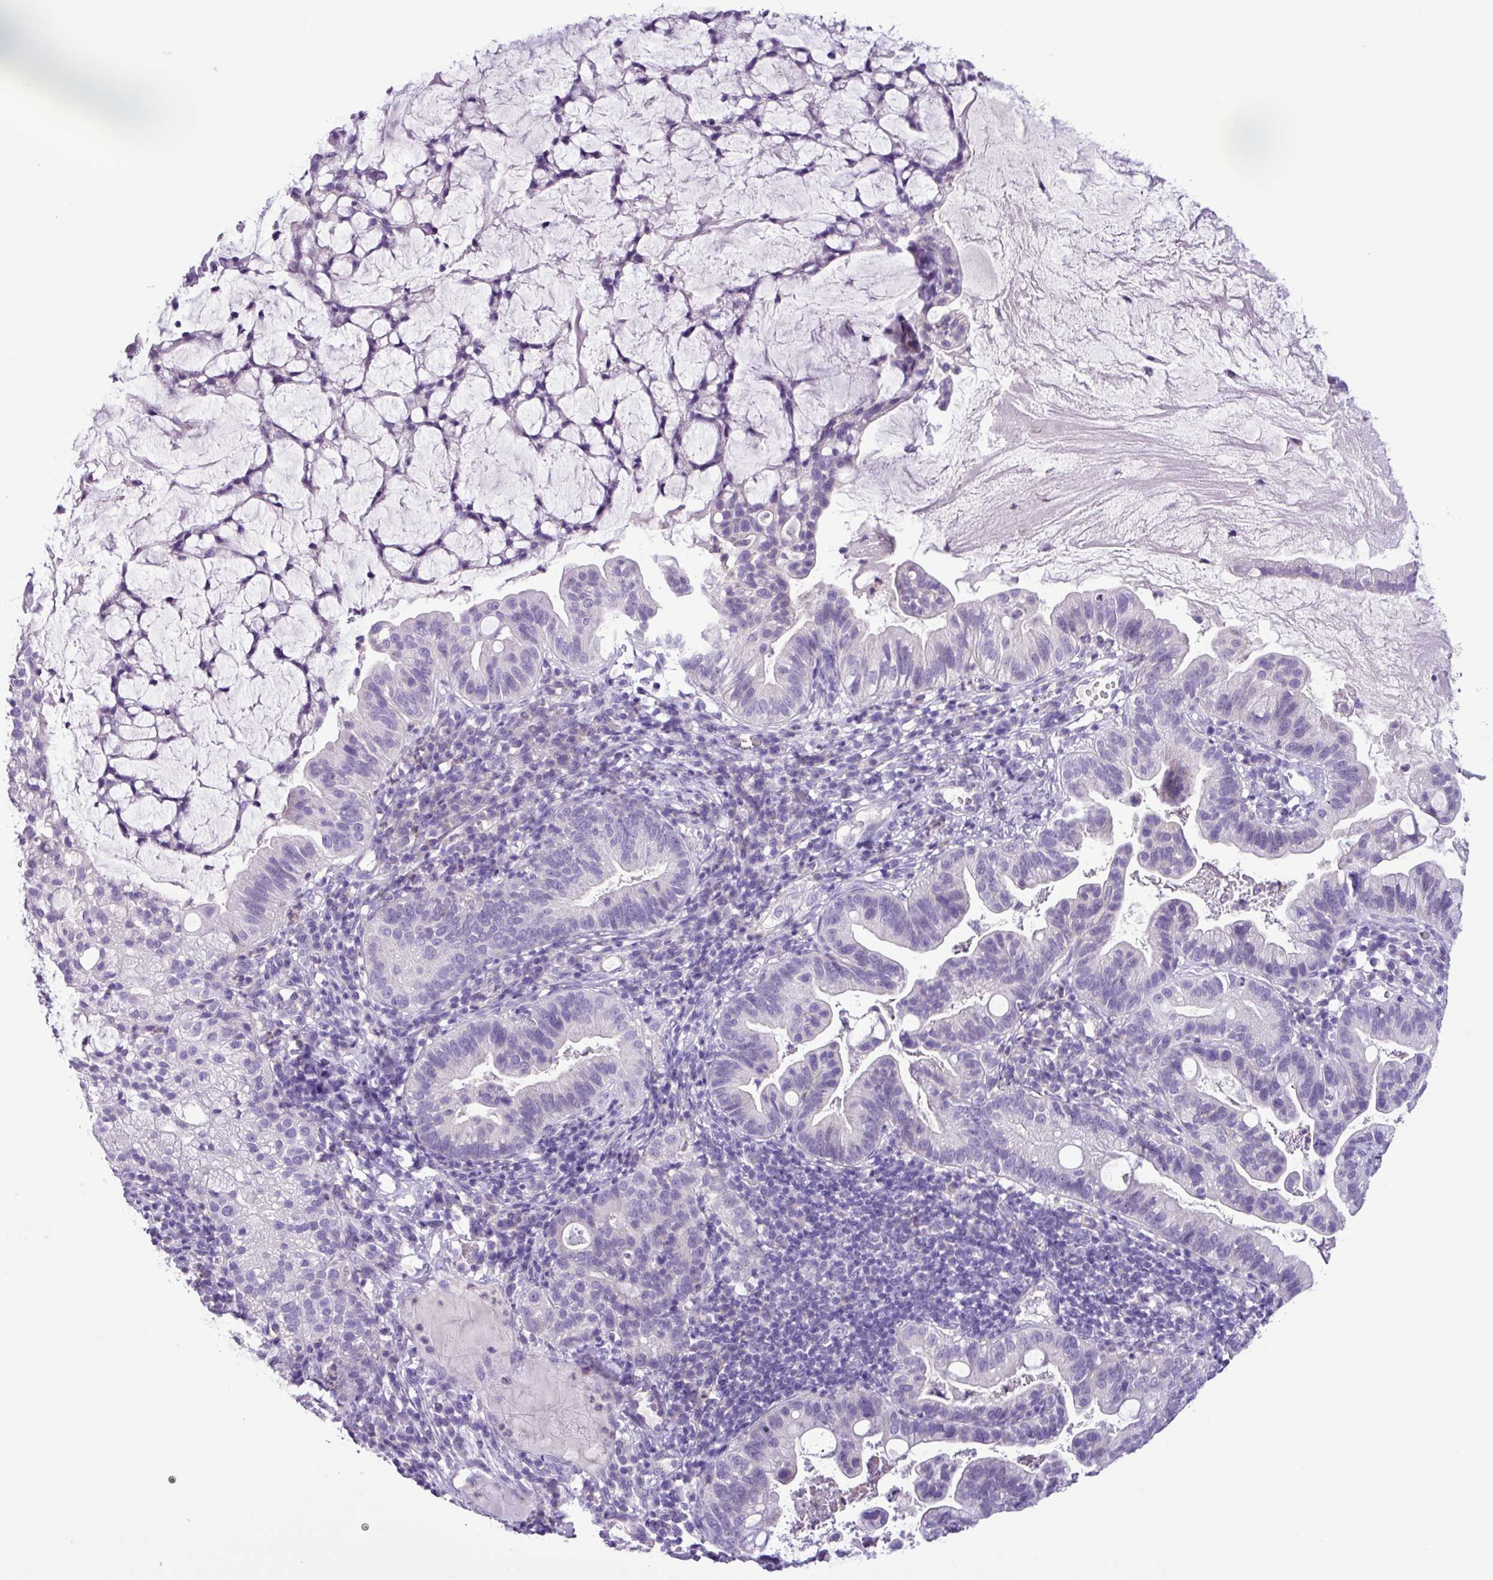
{"staining": {"intensity": "negative", "quantity": "none", "location": "none"}, "tissue": "cervical cancer", "cell_type": "Tumor cells", "image_type": "cancer", "snomed": [{"axis": "morphology", "description": "Adenocarcinoma, NOS"}, {"axis": "topography", "description": "Cervix"}], "caption": "Tumor cells are negative for protein expression in human cervical cancer. (Stains: DAB (3,3'-diaminobenzidine) IHC with hematoxylin counter stain, Microscopy: brightfield microscopy at high magnification).", "gene": "CYSTM1", "patient": {"sex": "female", "age": 41}}